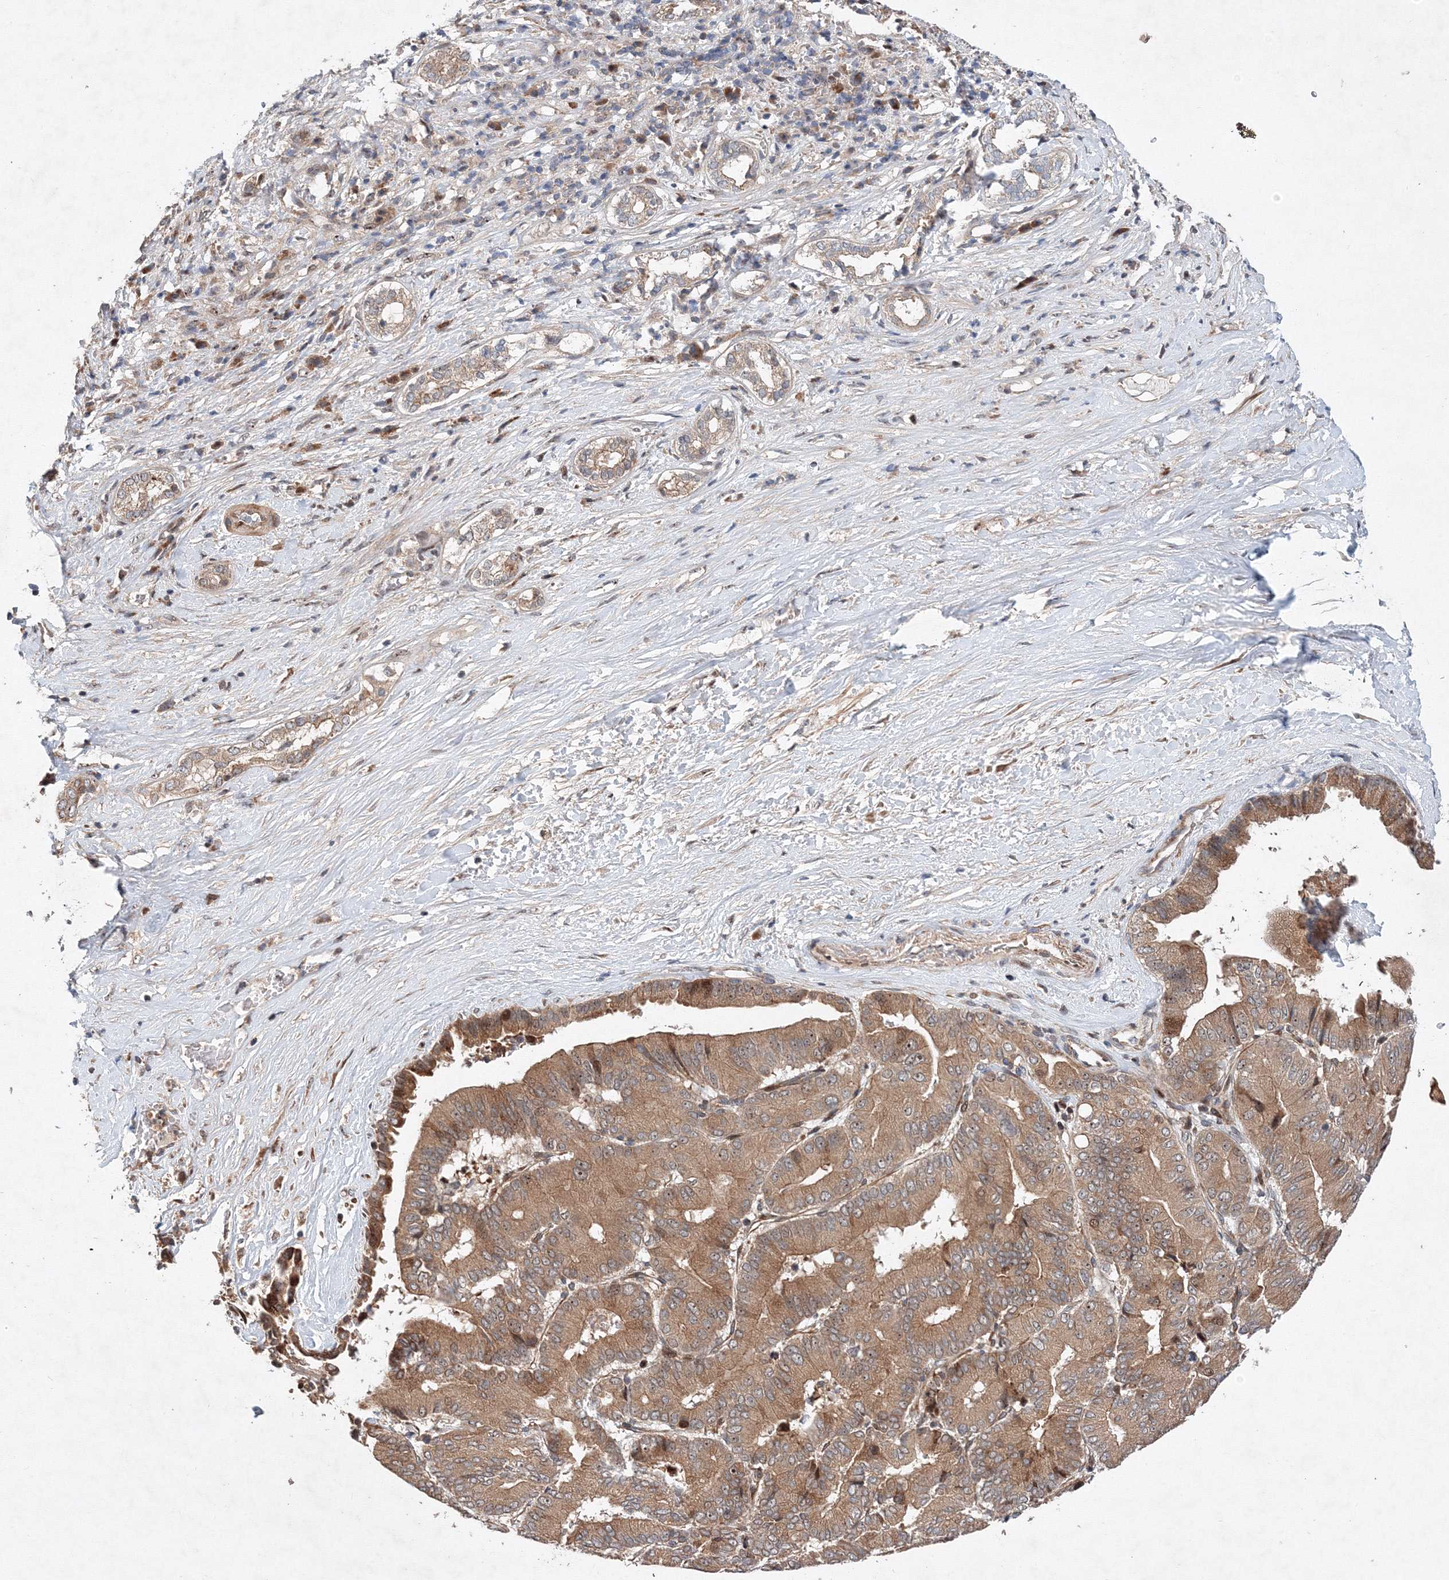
{"staining": {"intensity": "moderate", "quantity": ">75%", "location": "cytoplasmic/membranous"}, "tissue": "liver cancer", "cell_type": "Tumor cells", "image_type": "cancer", "snomed": [{"axis": "morphology", "description": "Cholangiocarcinoma"}, {"axis": "topography", "description": "Liver"}], "caption": "Approximately >75% of tumor cells in liver cancer reveal moderate cytoplasmic/membranous protein staining as visualized by brown immunohistochemical staining.", "gene": "ANKAR", "patient": {"sex": "female", "age": 75}}